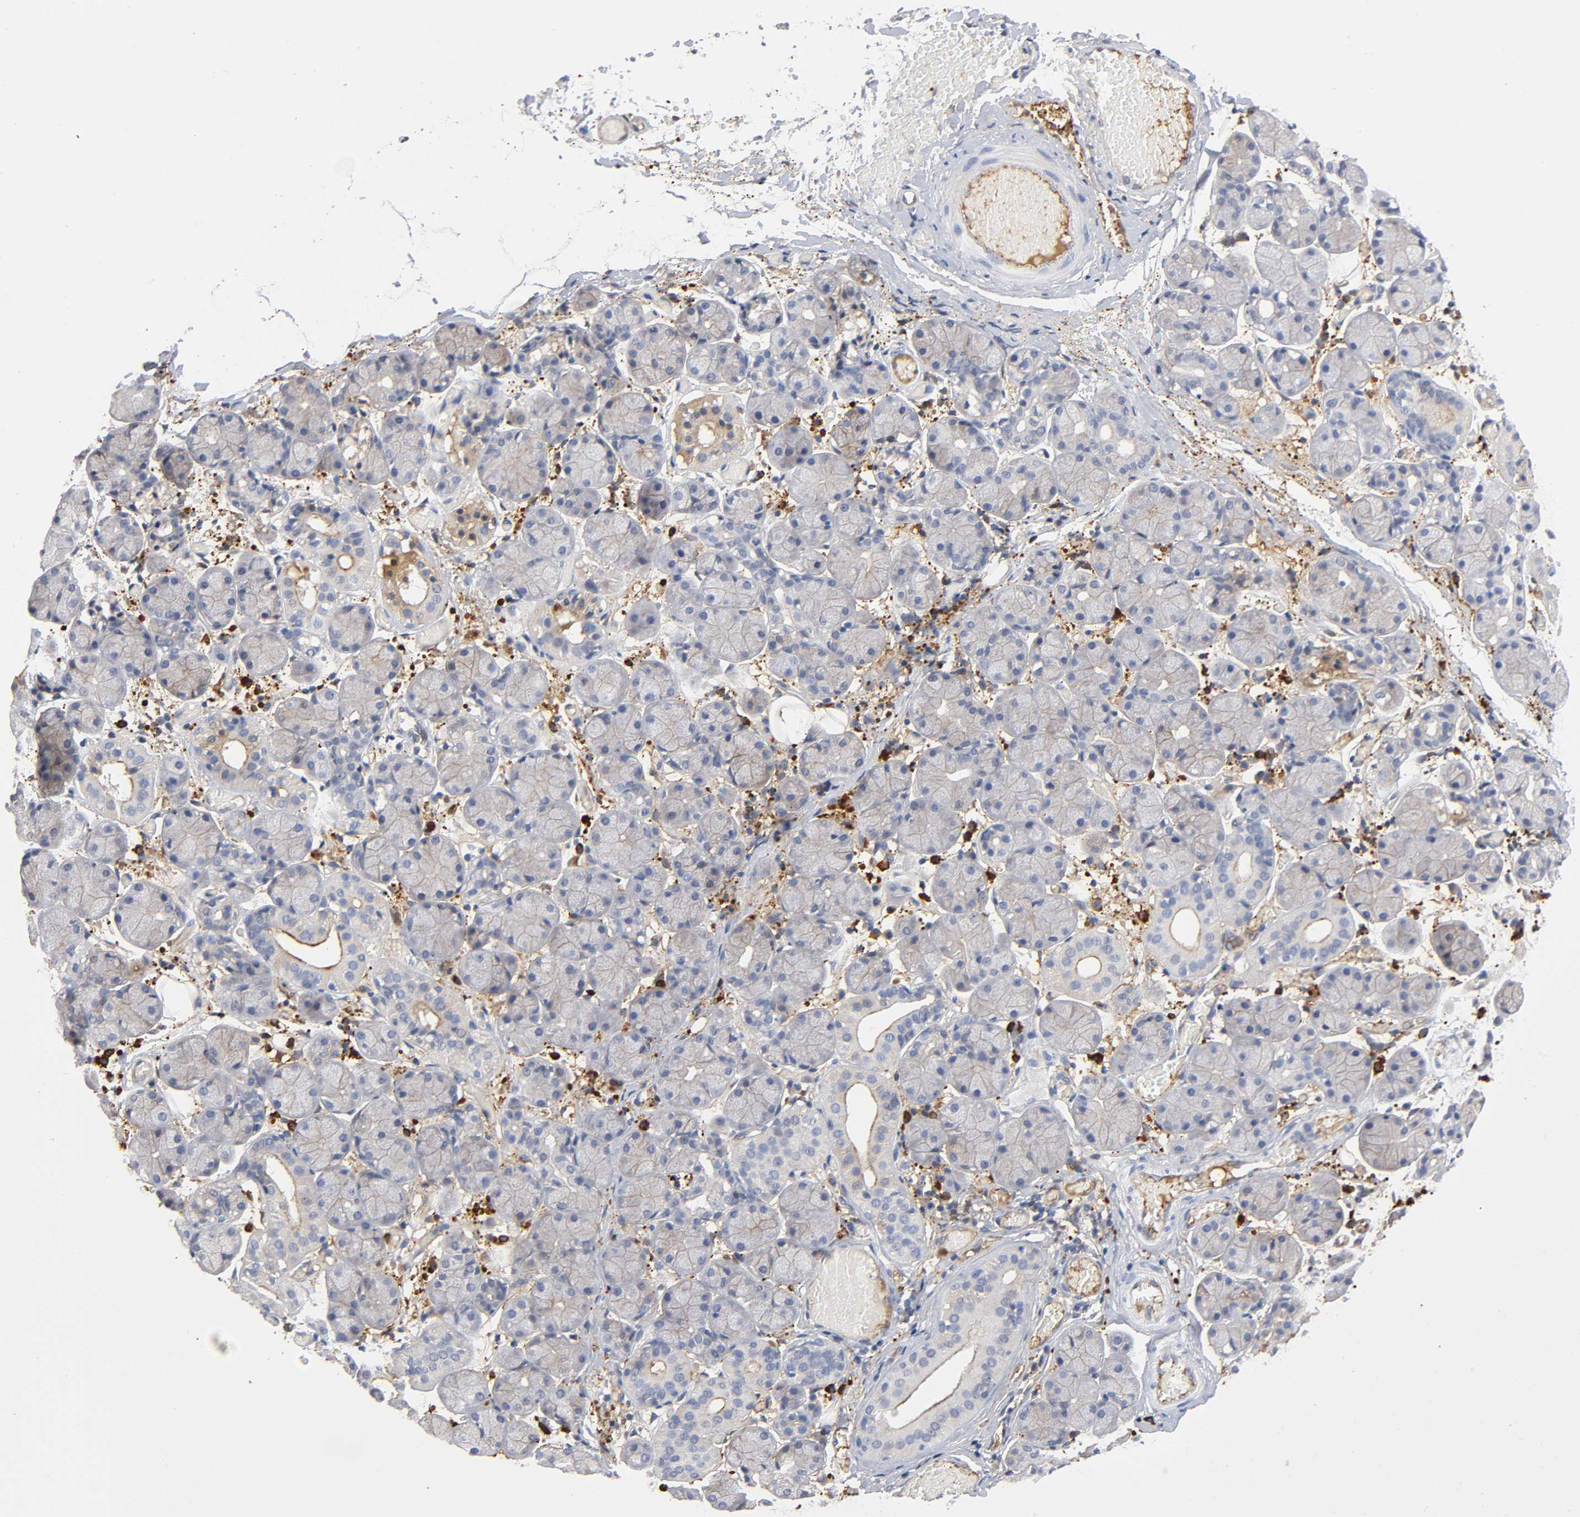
{"staining": {"intensity": "weak", "quantity": "25%-75%", "location": "cytoplasmic/membranous"}, "tissue": "salivary gland", "cell_type": "Glandular cells", "image_type": "normal", "snomed": [{"axis": "morphology", "description": "Normal tissue, NOS"}, {"axis": "topography", "description": "Salivary gland"}], "caption": "Approximately 25%-75% of glandular cells in normal salivary gland exhibit weak cytoplasmic/membranous protein expression as visualized by brown immunohistochemical staining.", "gene": "NOVA1", "patient": {"sex": "female", "age": 24}}